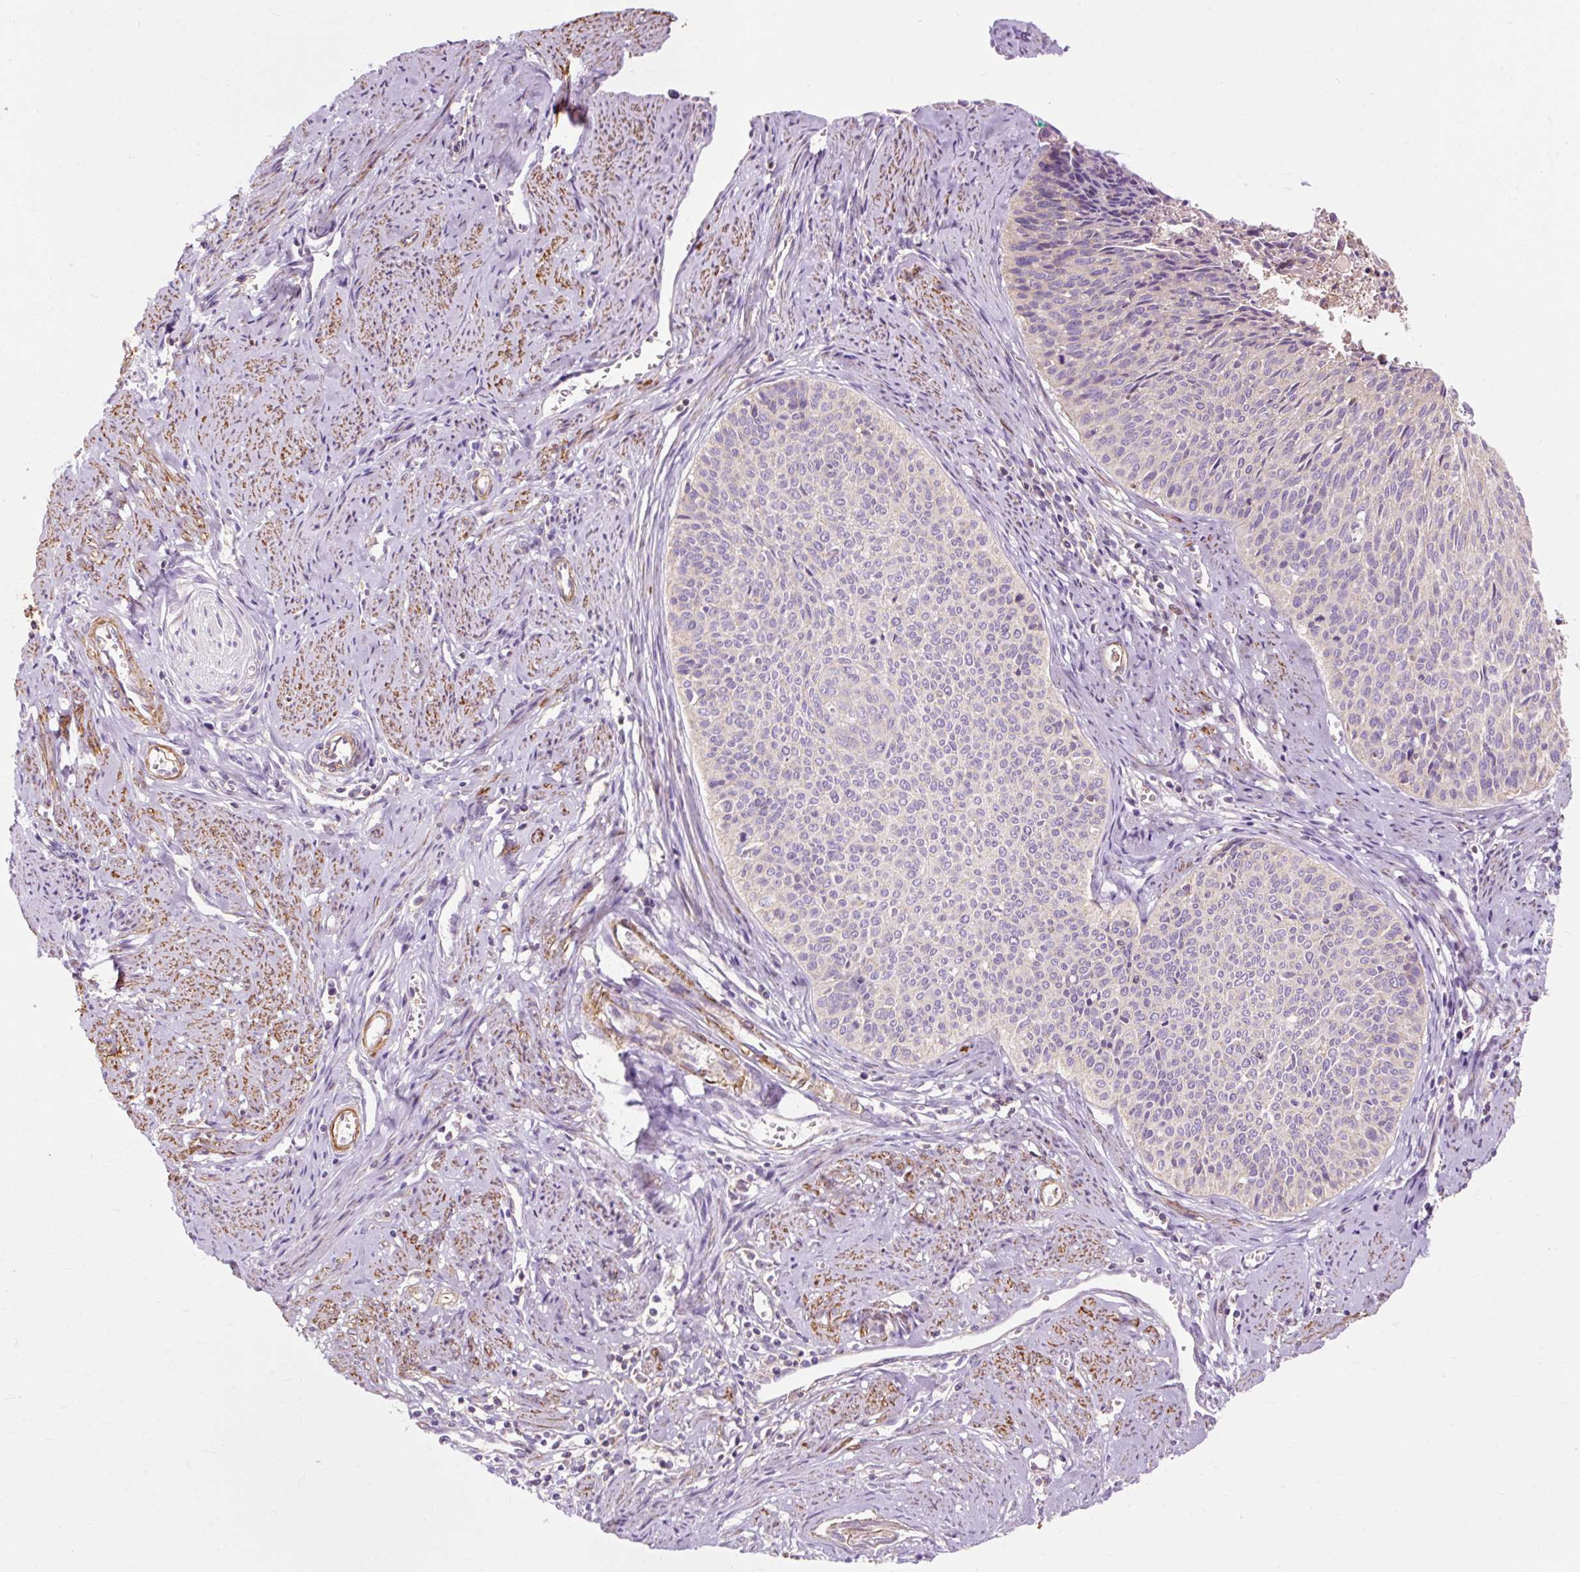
{"staining": {"intensity": "negative", "quantity": "none", "location": "none"}, "tissue": "cervical cancer", "cell_type": "Tumor cells", "image_type": "cancer", "snomed": [{"axis": "morphology", "description": "Squamous cell carcinoma, NOS"}, {"axis": "topography", "description": "Cervix"}], "caption": "There is no significant positivity in tumor cells of cervical cancer (squamous cell carcinoma). (Stains: DAB (3,3'-diaminobenzidine) IHC with hematoxylin counter stain, Microscopy: brightfield microscopy at high magnification).", "gene": "TBC1D2B", "patient": {"sex": "female", "age": 55}}